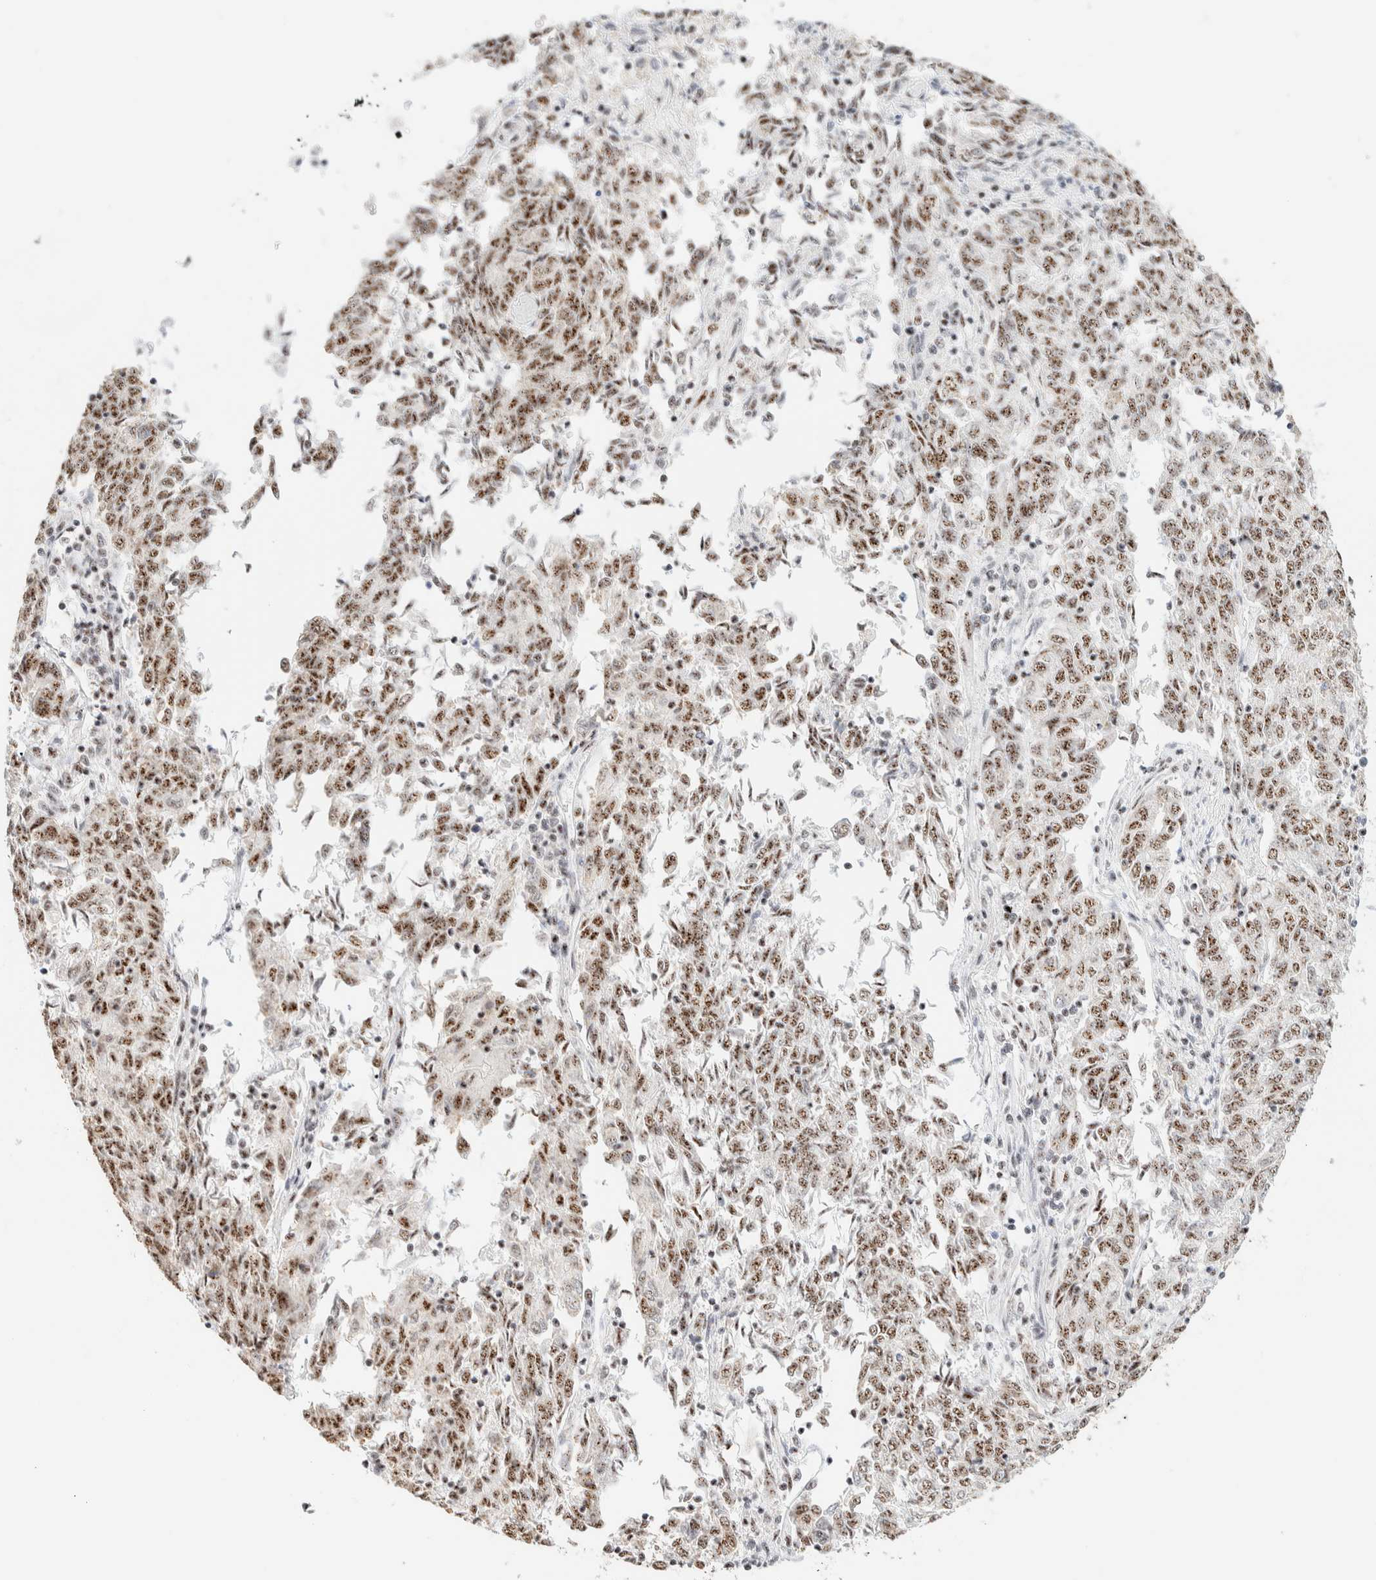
{"staining": {"intensity": "moderate", "quantity": ">75%", "location": "nuclear"}, "tissue": "endometrial cancer", "cell_type": "Tumor cells", "image_type": "cancer", "snomed": [{"axis": "morphology", "description": "Adenocarcinoma, NOS"}, {"axis": "topography", "description": "Endometrium"}], "caption": "Immunohistochemistry (IHC) image of neoplastic tissue: endometrial adenocarcinoma stained using IHC shows medium levels of moderate protein expression localized specifically in the nuclear of tumor cells, appearing as a nuclear brown color.", "gene": "SON", "patient": {"sex": "female", "age": 80}}